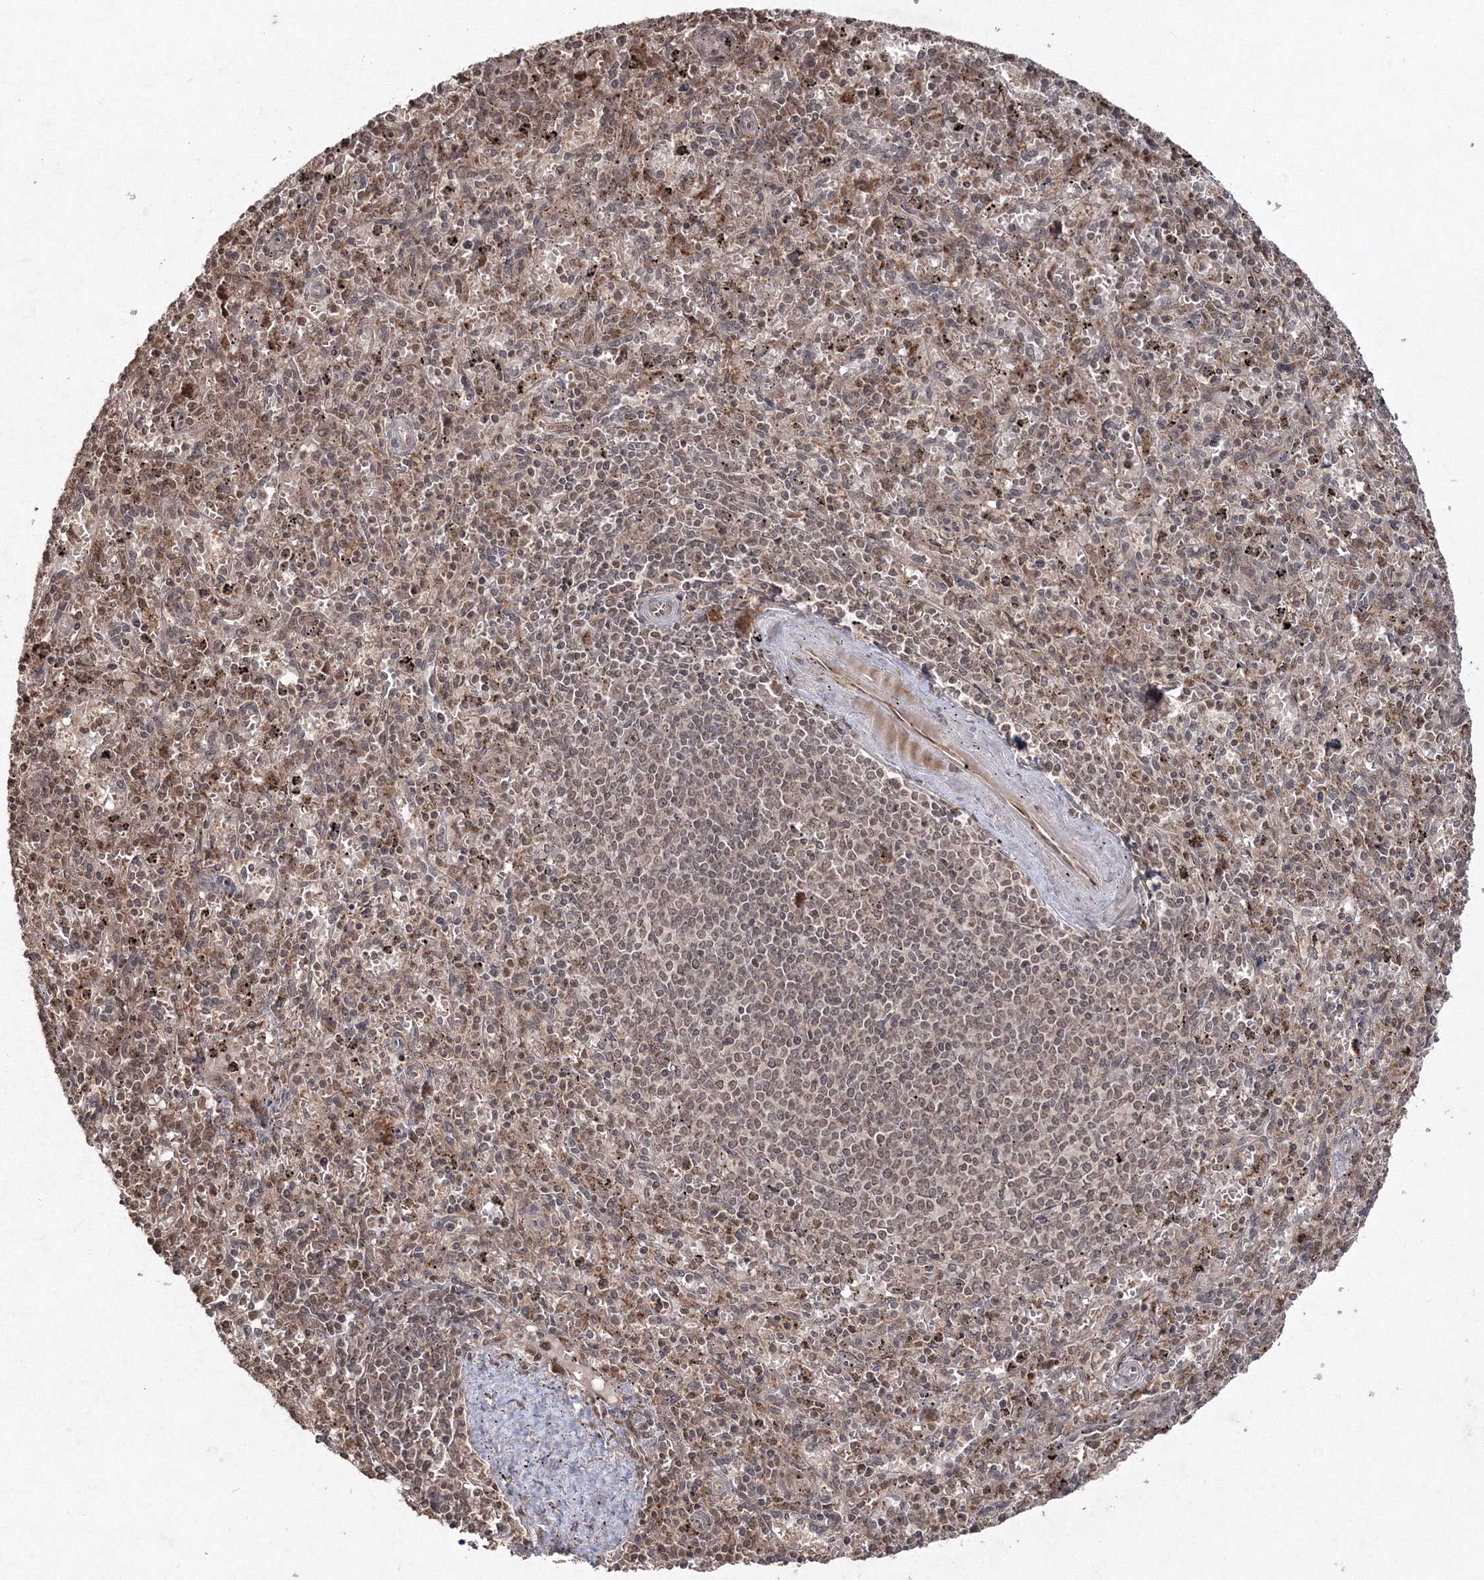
{"staining": {"intensity": "moderate", "quantity": "25%-75%", "location": "nuclear"}, "tissue": "spleen", "cell_type": "Cells in red pulp", "image_type": "normal", "snomed": [{"axis": "morphology", "description": "Normal tissue, NOS"}, {"axis": "topography", "description": "Spleen"}], "caption": "A histopathology image showing moderate nuclear expression in about 25%-75% of cells in red pulp in unremarkable spleen, as visualized by brown immunohistochemical staining.", "gene": "PEX13", "patient": {"sex": "male", "age": 72}}